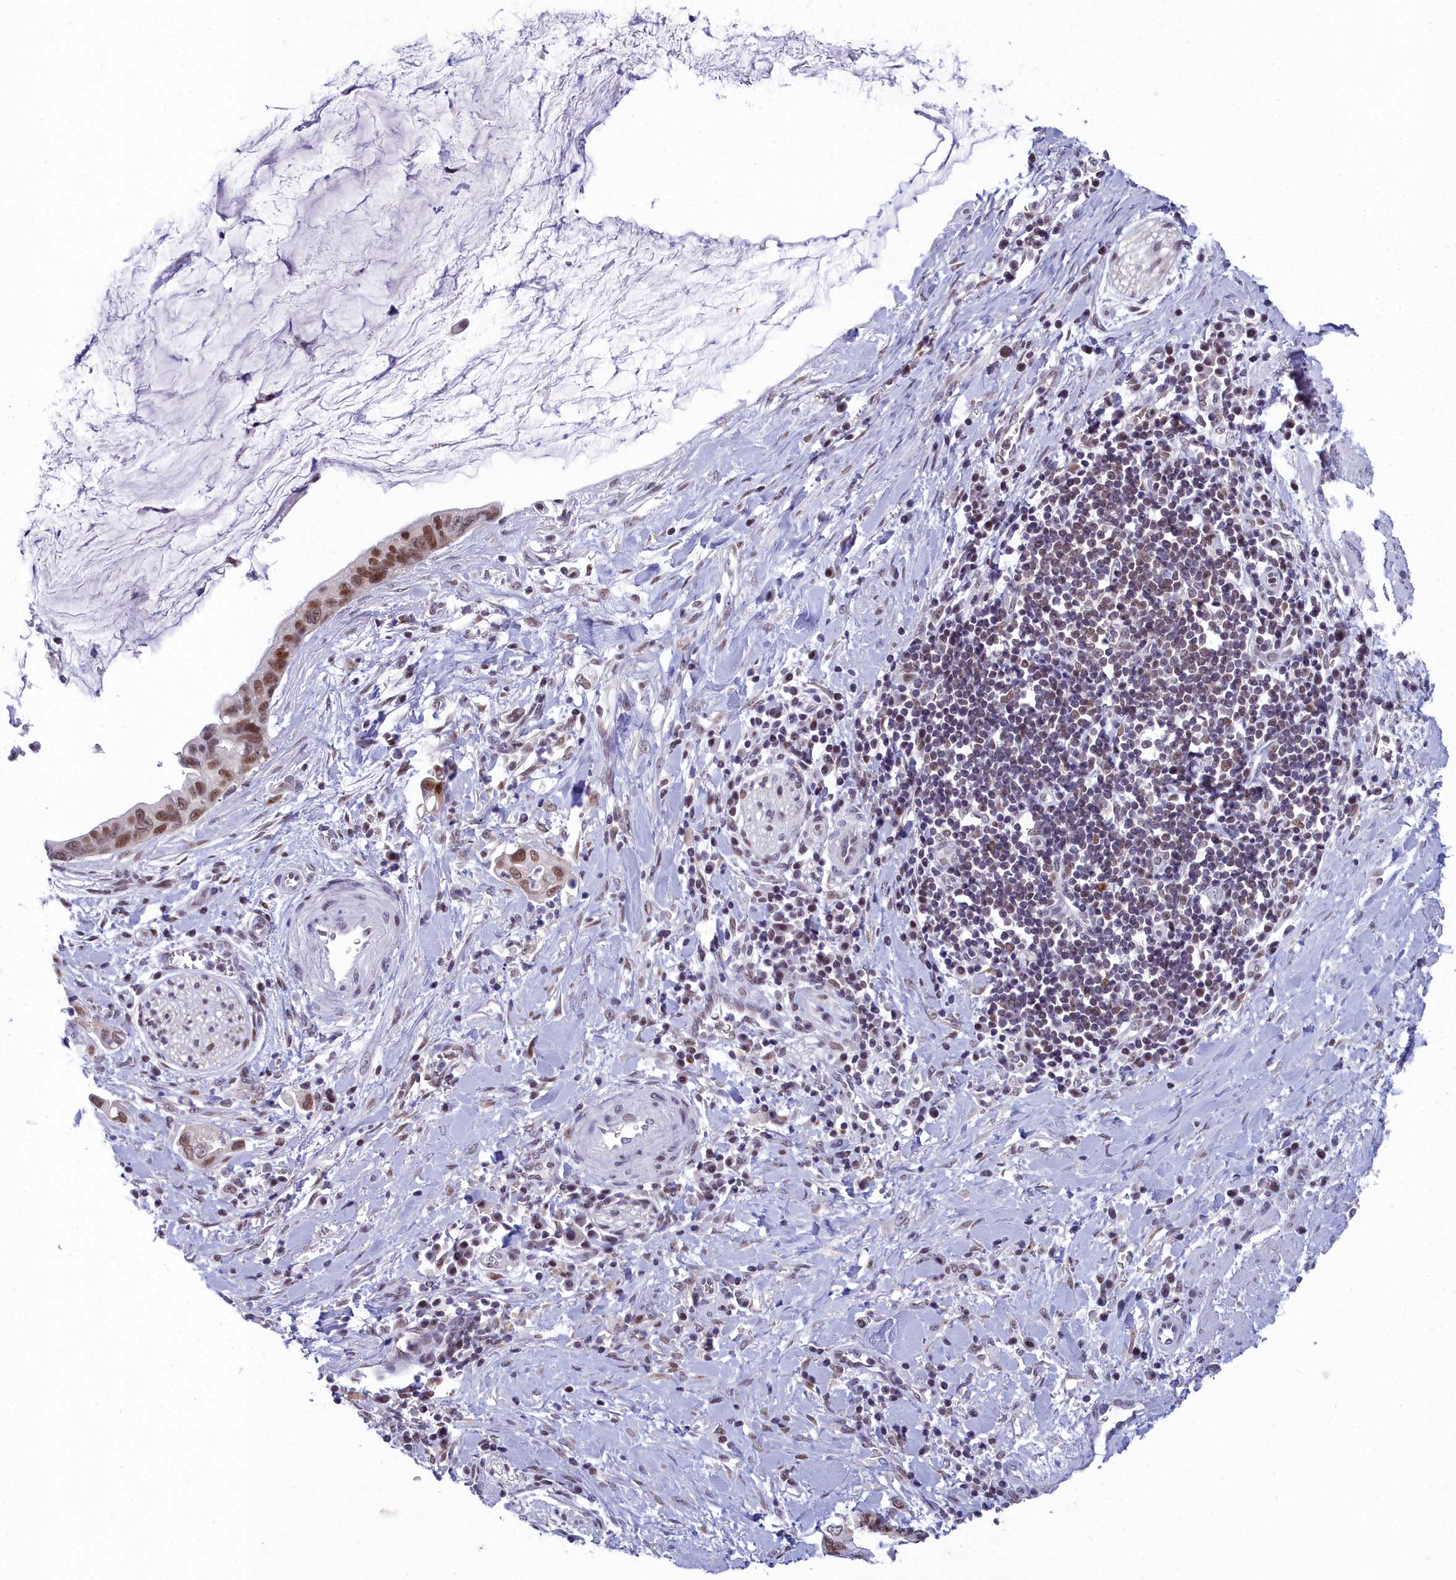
{"staining": {"intensity": "moderate", "quantity": ">75%", "location": "nuclear"}, "tissue": "pancreatic cancer", "cell_type": "Tumor cells", "image_type": "cancer", "snomed": [{"axis": "morphology", "description": "Adenocarcinoma, NOS"}, {"axis": "topography", "description": "Pancreas"}], "caption": "This is a micrograph of immunohistochemistry (IHC) staining of pancreatic cancer (adenocarcinoma), which shows moderate staining in the nuclear of tumor cells.", "gene": "CCDC97", "patient": {"sex": "male", "age": 75}}